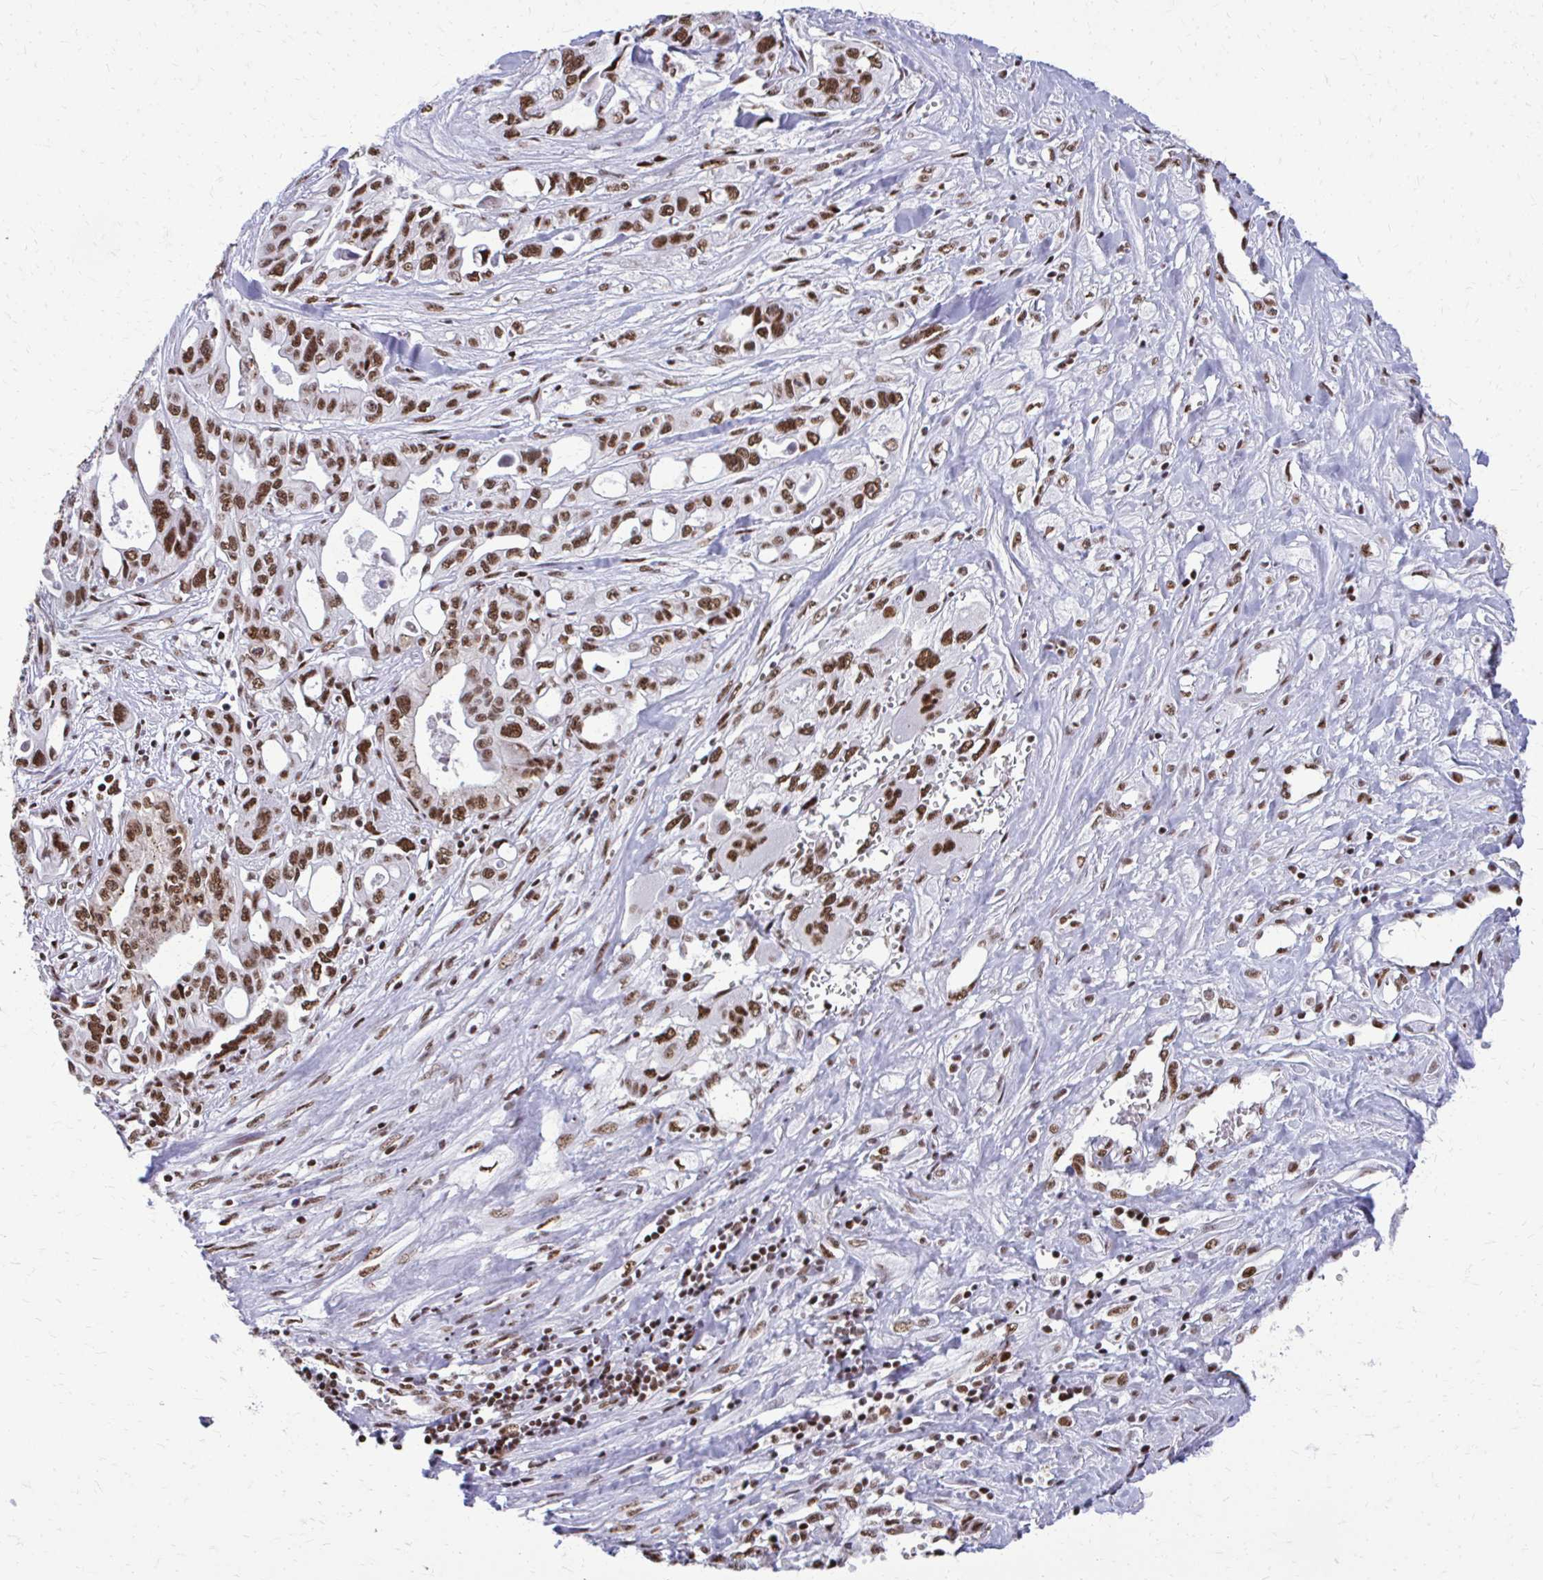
{"staining": {"intensity": "moderate", "quantity": ">75%", "location": "nuclear"}, "tissue": "pancreatic cancer", "cell_type": "Tumor cells", "image_type": "cancer", "snomed": [{"axis": "morphology", "description": "Adenocarcinoma, NOS"}, {"axis": "topography", "description": "Pancreas"}], "caption": "Protein analysis of pancreatic cancer (adenocarcinoma) tissue displays moderate nuclear positivity in approximately >75% of tumor cells.", "gene": "SS18", "patient": {"sex": "female", "age": 47}}